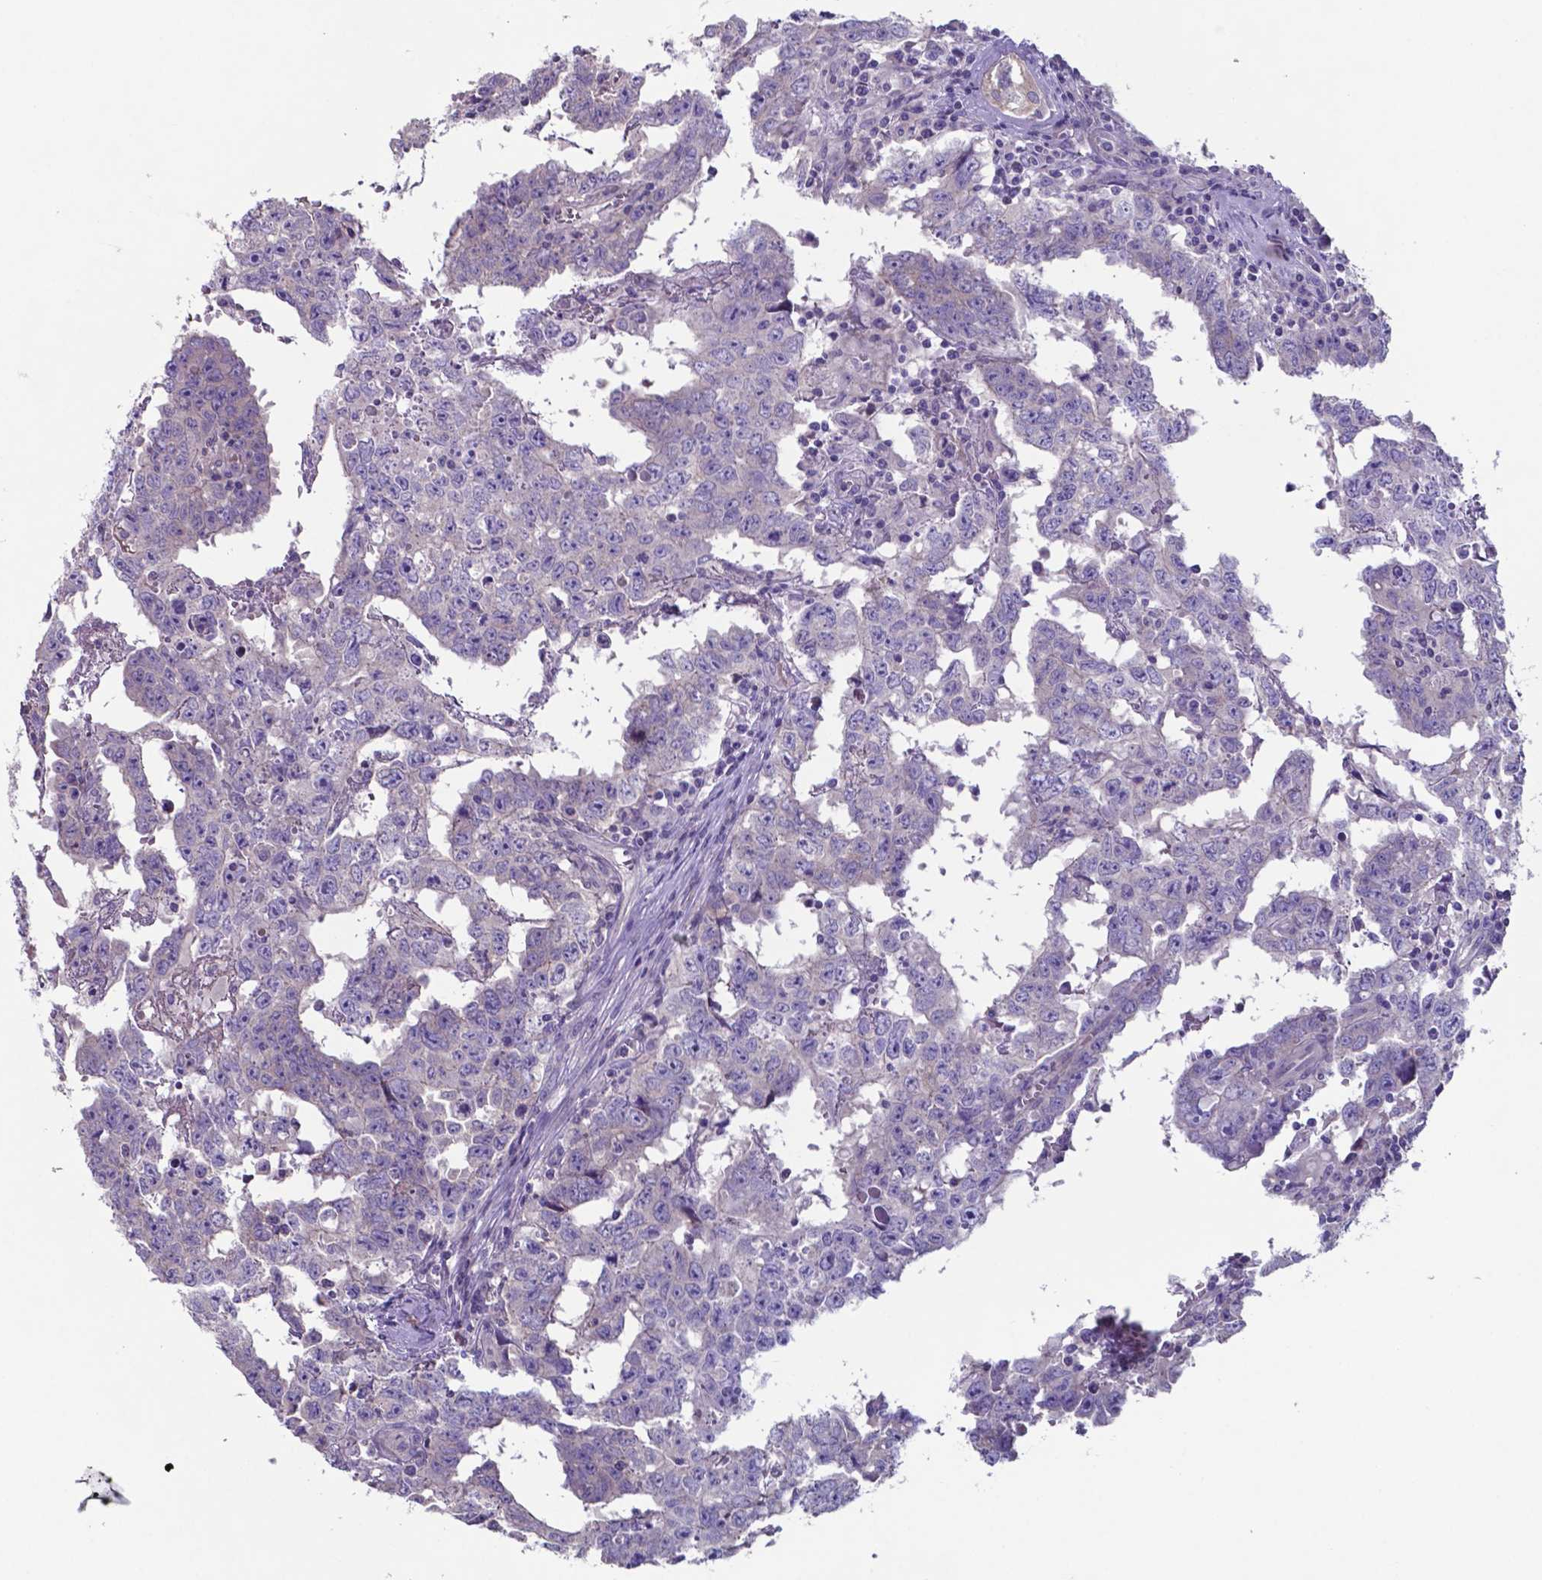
{"staining": {"intensity": "negative", "quantity": "none", "location": "none"}, "tissue": "testis cancer", "cell_type": "Tumor cells", "image_type": "cancer", "snomed": [{"axis": "morphology", "description": "Carcinoma, Embryonal, NOS"}, {"axis": "topography", "description": "Testis"}], "caption": "Tumor cells are negative for protein expression in human embryonal carcinoma (testis).", "gene": "TYRO3", "patient": {"sex": "male", "age": 22}}